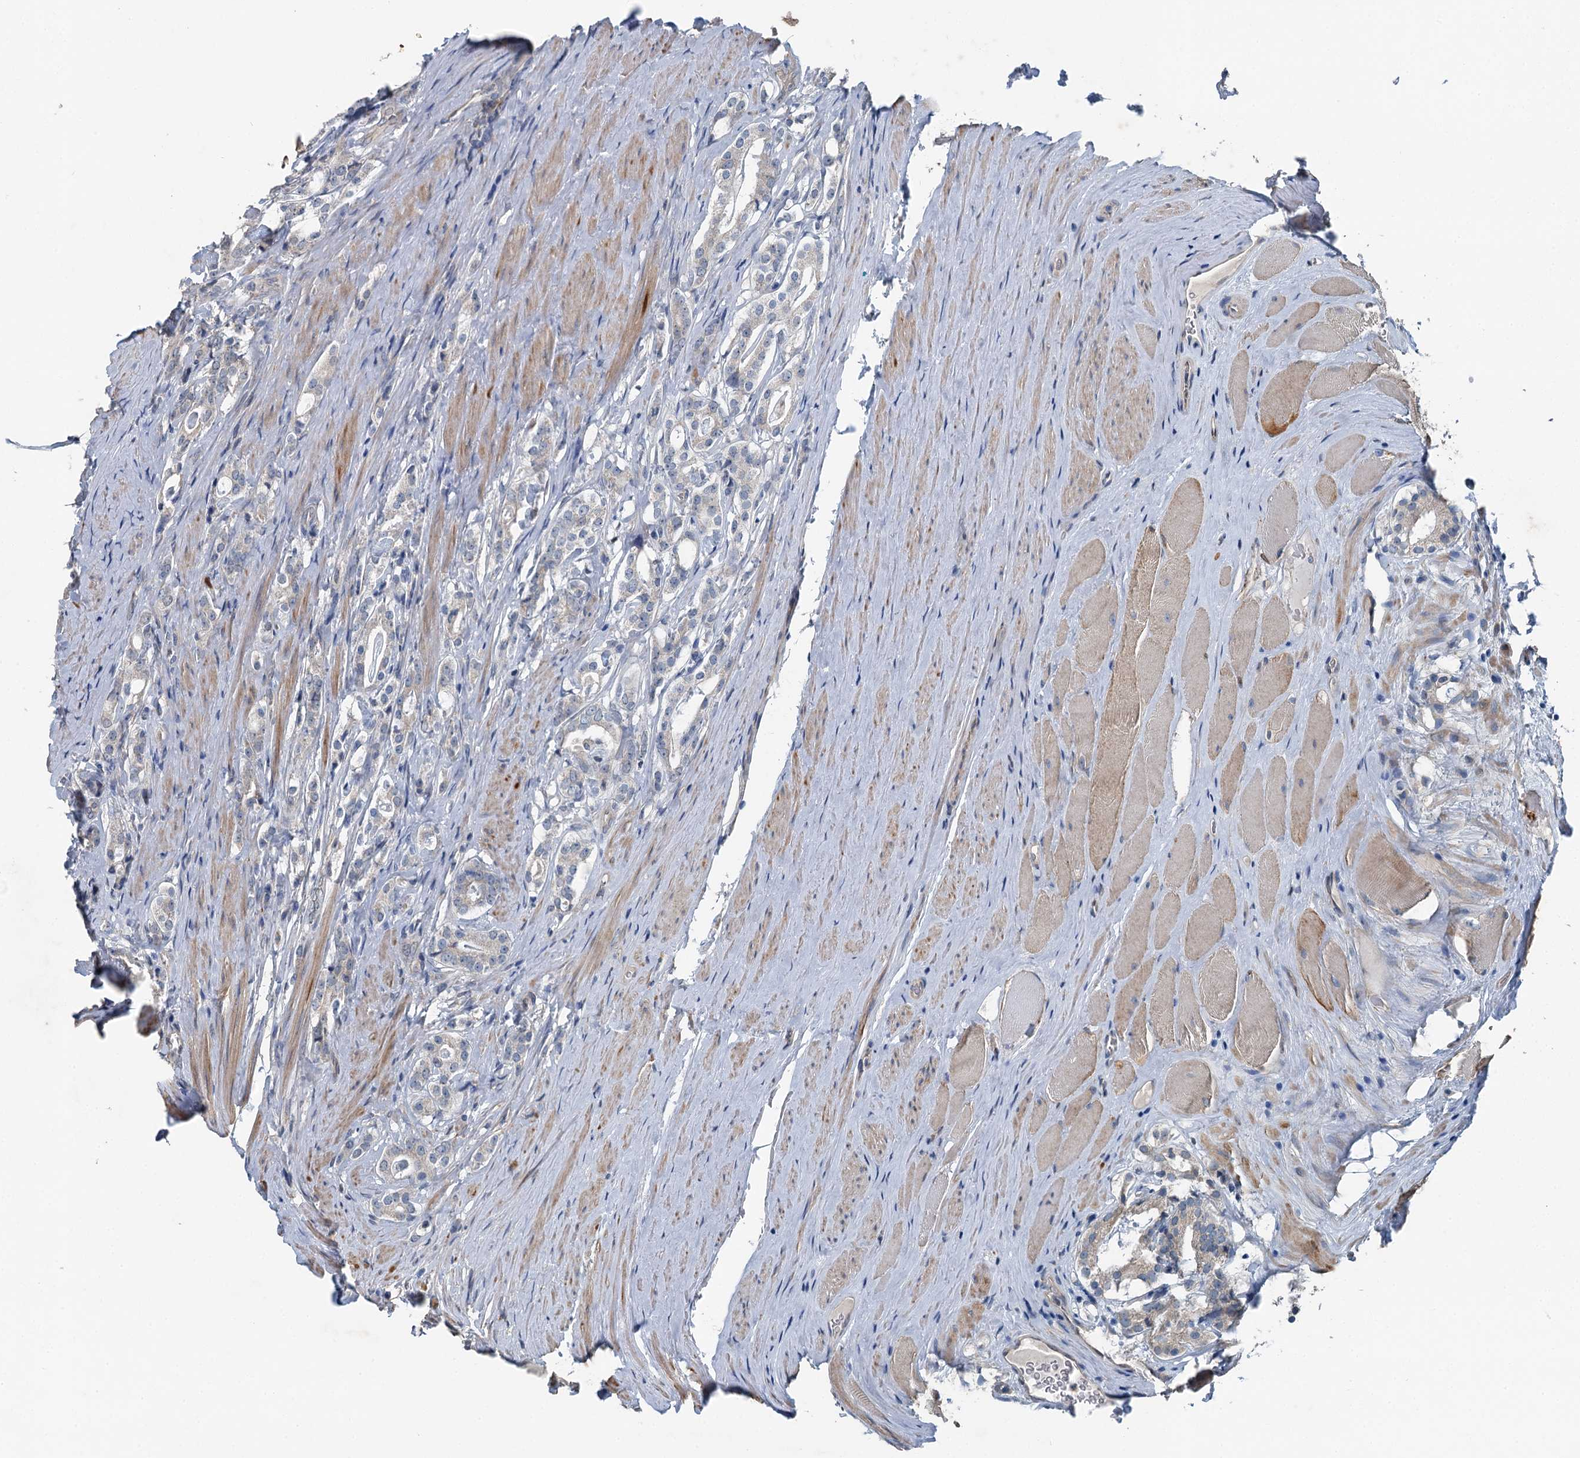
{"staining": {"intensity": "negative", "quantity": "none", "location": "none"}, "tissue": "prostate cancer", "cell_type": "Tumor cells", "image_type": "cancer", "snomed": [{"axis": "morphology", "description": "Adenocarcinoma, High grade"}, {"axis": "topography", "description": "Prostate"}], "caption": "Immunohistochemistry (IHC) micrograph of neoplastic tissue: human prostate adenocarcinoma (high-grade) stained with DAB (3,3'-diaminobenzidine) exhibits no significant protein expression in tumor cells. (DAB IHC visualized using brightfield microscopy, high magnification).", "gene": "C6orf120", "patient": {"sex": "male", "age": 63}}